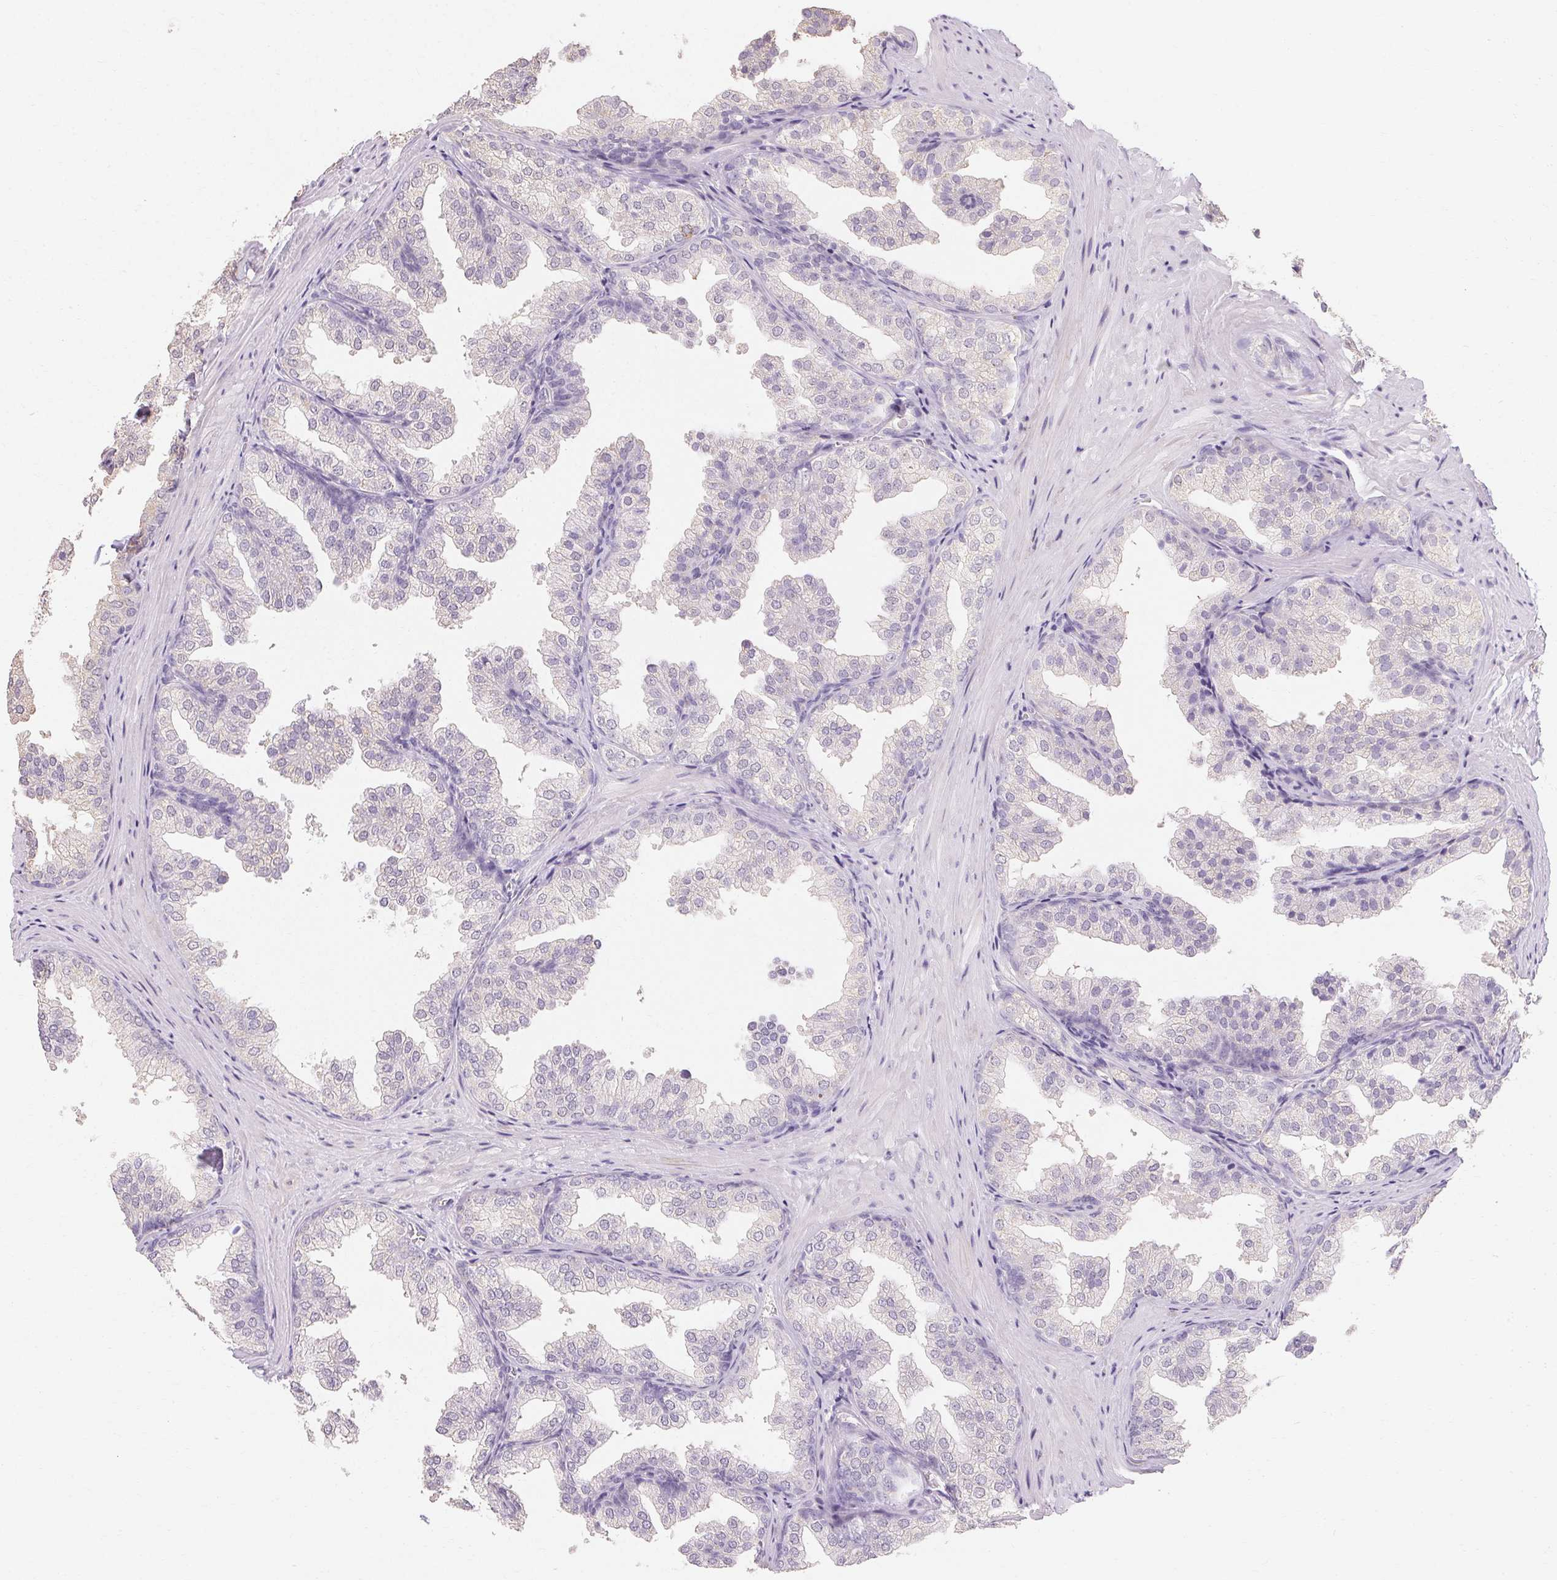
{"staining": {"intensity": "negative", "quantity": "none", "location": "none"}, "tissue": "prostate", "cell_type": "Glandular cells", "image_type": "normal", "snomed": [{"axis": "morphology", "description": "Normal tissue, NOS"}, {"axis": "topography", "description": "Prostate"}], "caption": "Glandular cells are negative for brown protein staining in benign prostate.", "gene": "MAP7D2", "patient": {"sex": "male", "age": 37}}